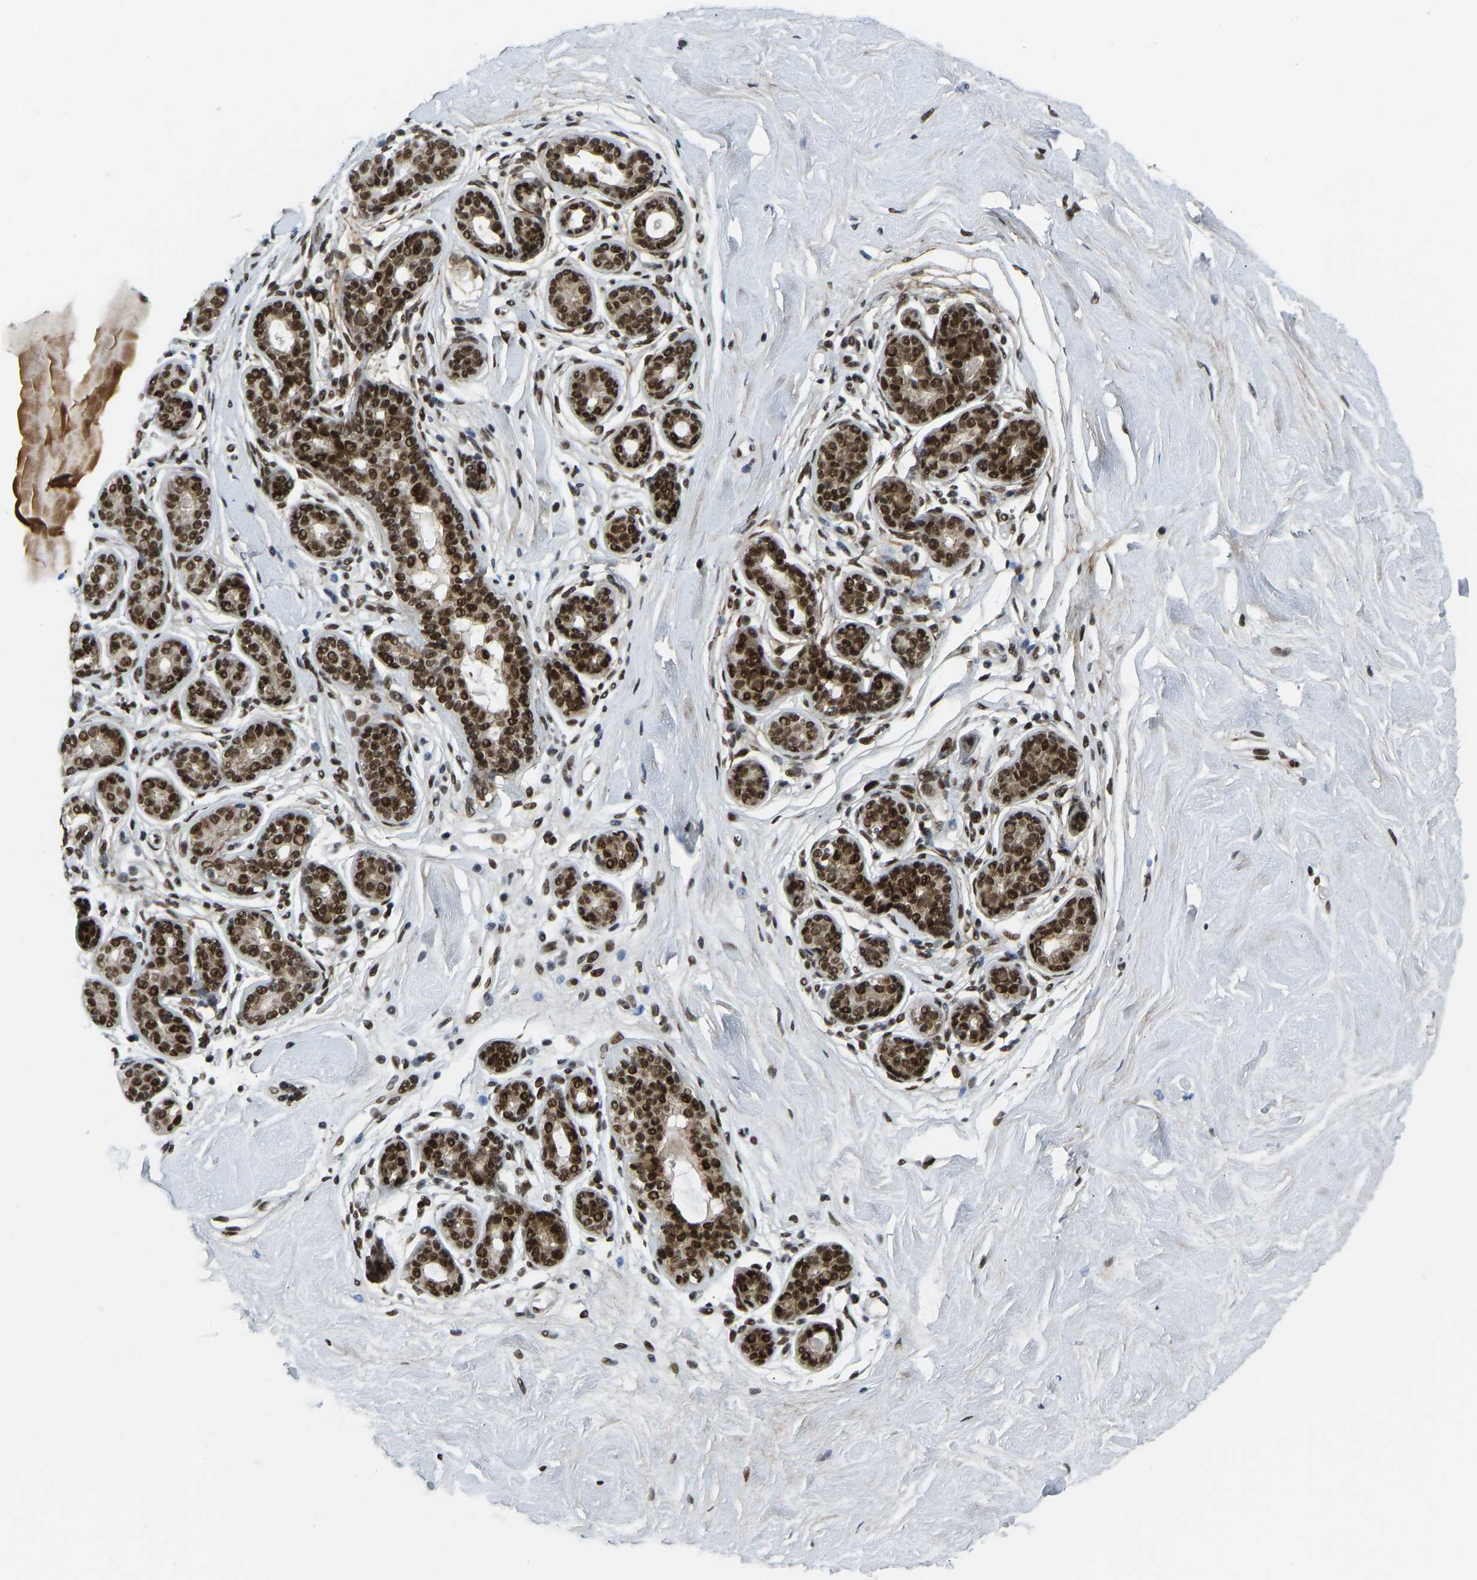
{"staining": {"intensity": "moderate", "quantity": ">75%", "location": "nuclear"}, "tissue": "breast", "cell_type": "Adipocytes", "image_type": "normal", "snomed": [{"axis": "morphology", "description": "Normal tissue, NOS"}, {"axis": "topography", "description": "Breast"}], "caption": "IHC photomicrograph of normal breast stained for a protein (brown), which shows medium levels of moderate nuclear expression in about >75% of adipocytes.", "gene": "FOXK1", "patient": {"sex": "female", "age": 22}}